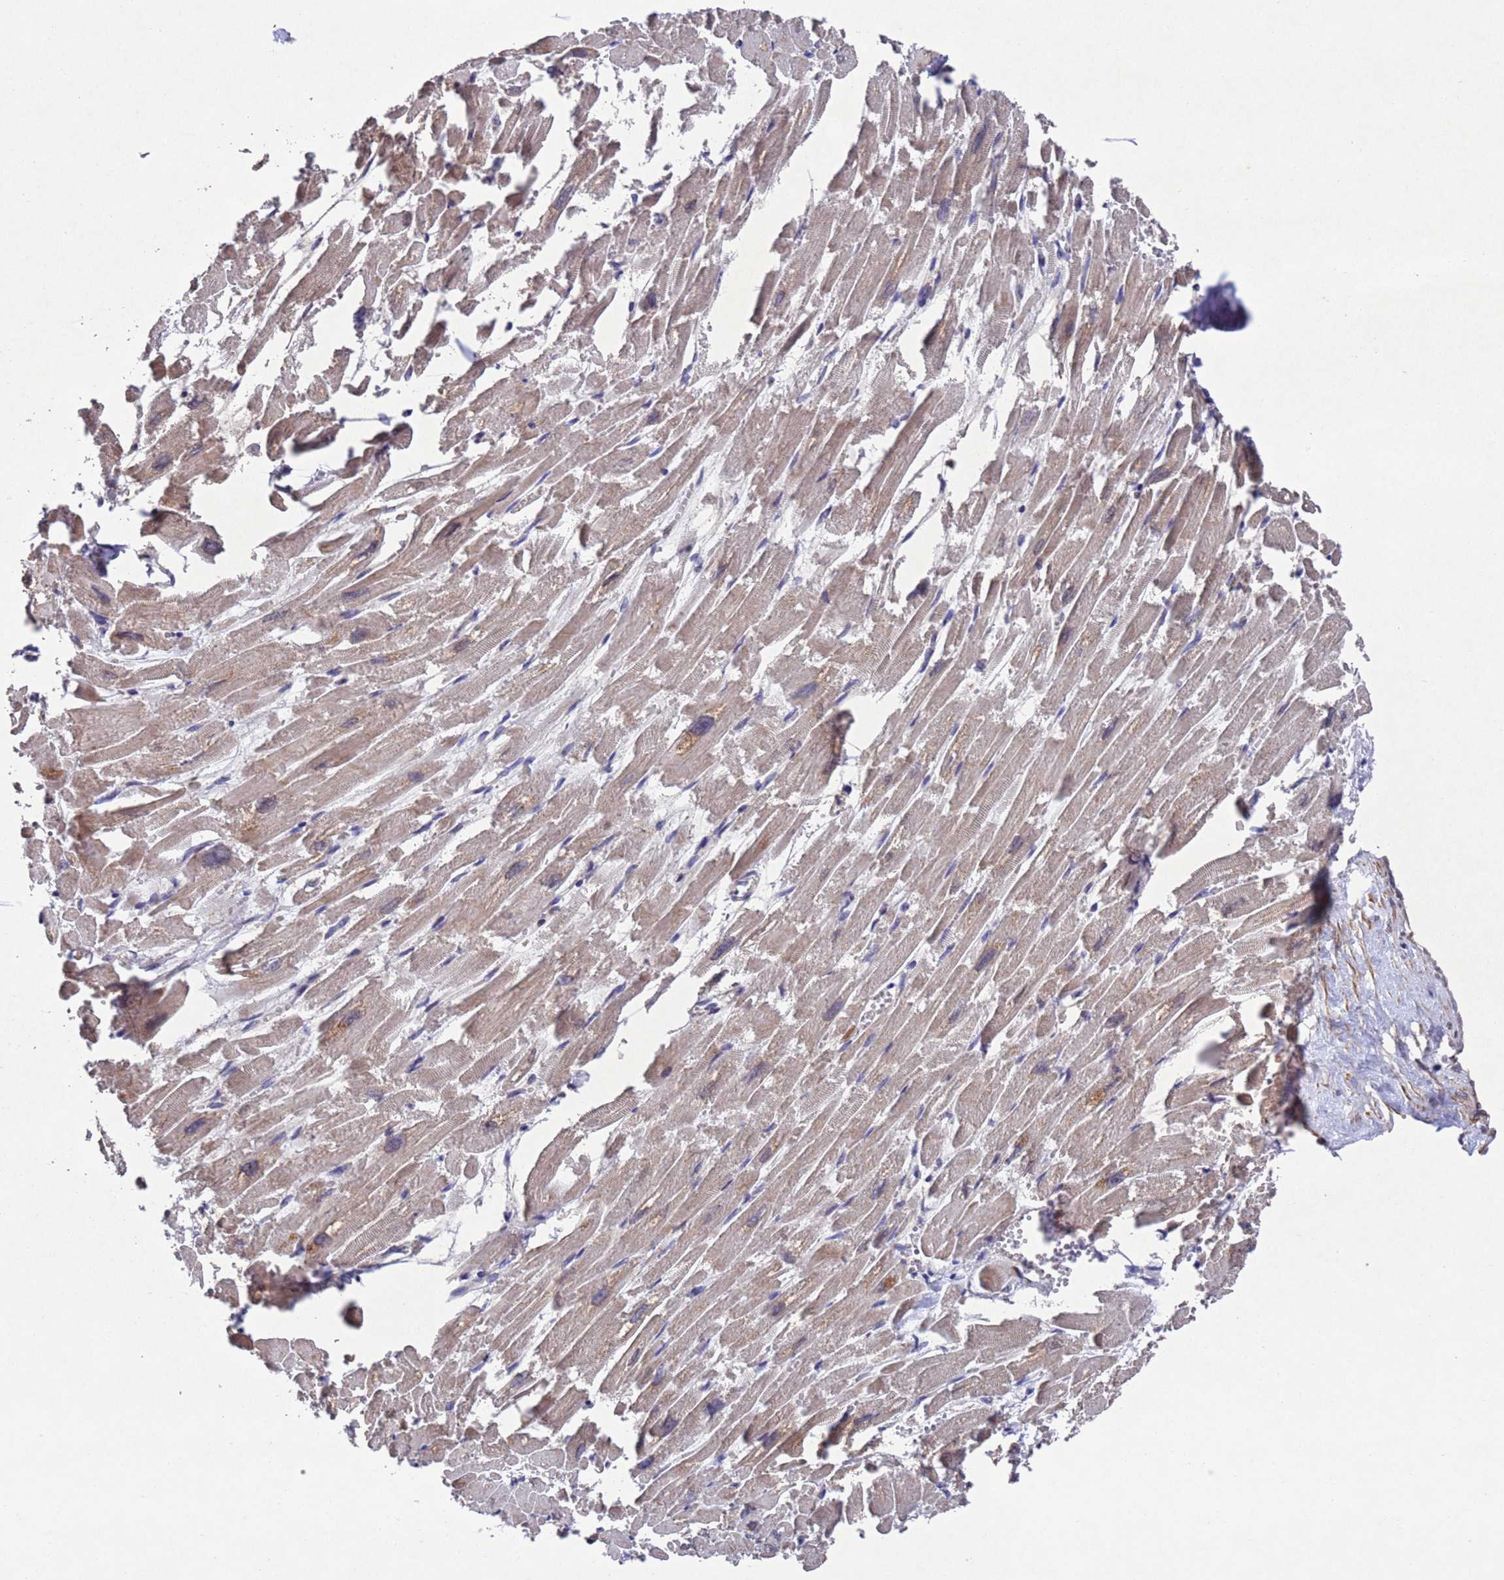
{"staining": {"intensity": "weak", "quantity": ">75%", "location": "cytoplasmic/membranous,nuclear"}, "tissue": "heart muscle", "cell_type": "Cardiomyocytes", "image_type": "normal", "snomed": [{"axis": "morphology", "description": "Normal tissue, NOS"}, {"axis": "topography", "description": "Heart"}], "caption": "Unremarkable heart muscle reveals weak cytoplasmic/membranous,nuclear staining in about >75% of cardiomyocytes, visualized by immunohistochemistry. The protein of interest is stained brown, and the nuclei are stained in blue (DAB (3,3'-diaminobenzidine) IHC with brightfield microscopy, high magnification).", "gene": "TBK1", "patient": {"sex": "male", "age": 54}}